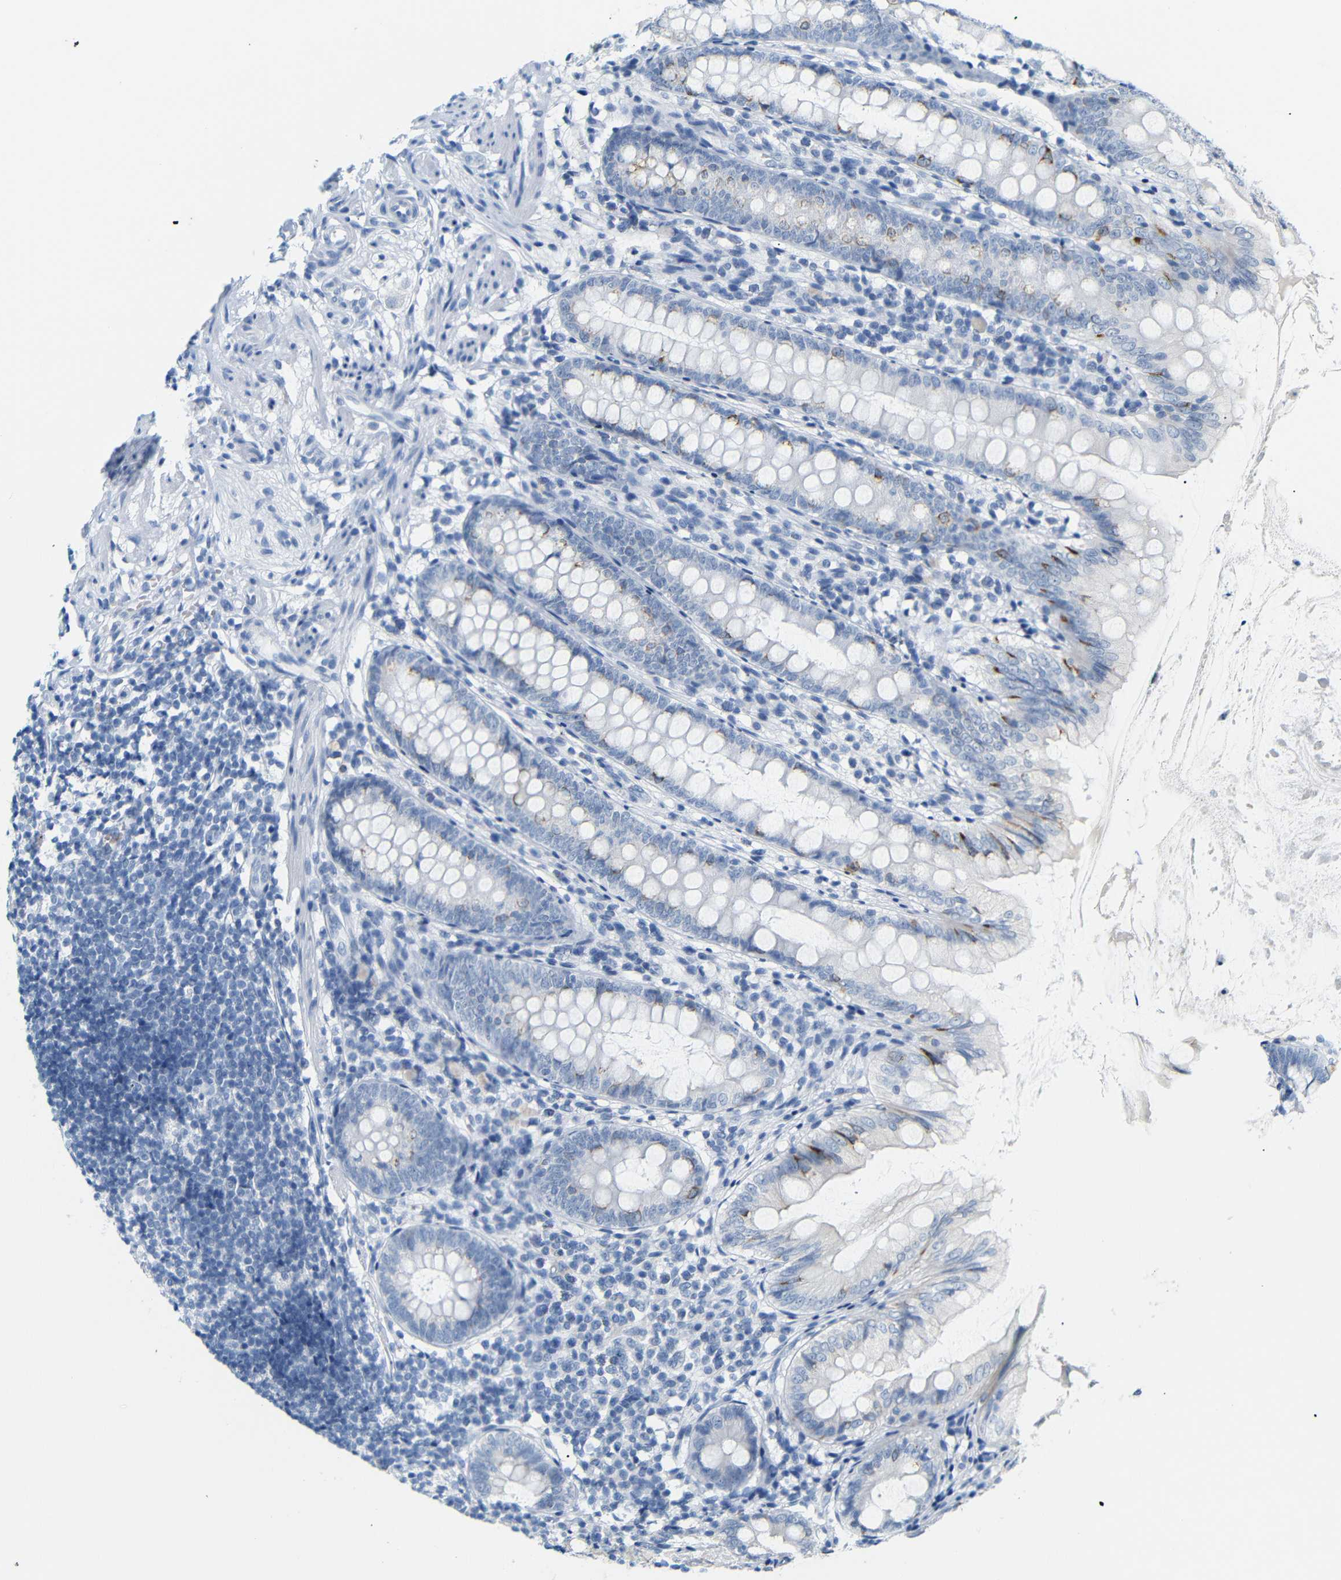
{"staining": {"intensity": "moderate", "quantity": "<25%", "location": "cytoplasmic/membranous"}, "tissue": "appendix", "cell_type": "Glandular cells", "image_type": "normal", "snomed": [{"axis": "morphology", "description": "Normal tissue, NOS"}, {"axis": "topography", "description": "Appendix"}], "caption": "IHC (DAB) staining of unremarkable appendix exhibits moderate cytoplasmic/membranous protein expression in approximately <25% of glandular cells.", "gene": "DYNAP", "patient": {"sex": "female", "age": 77}}